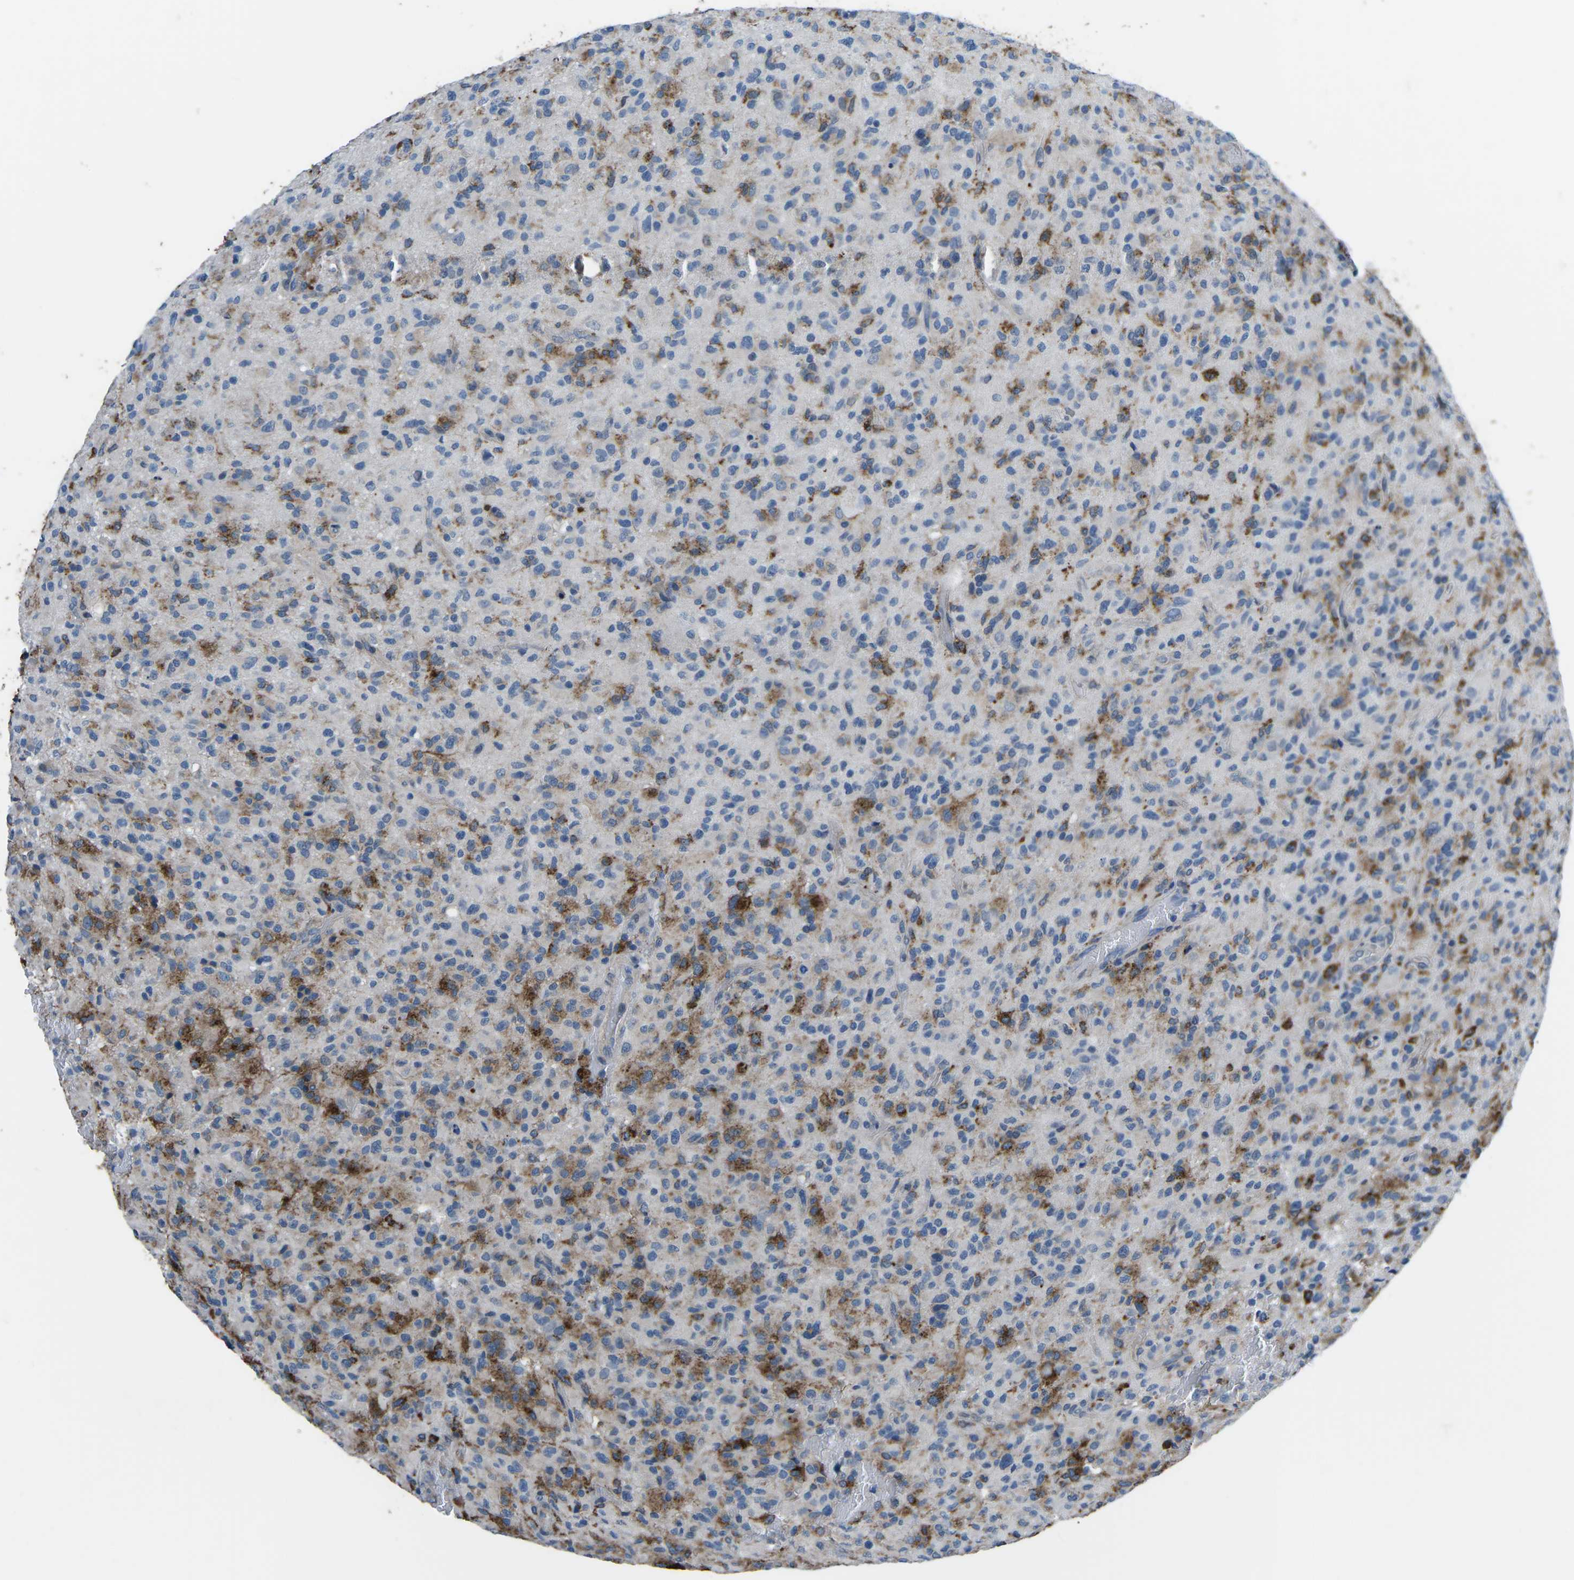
{"staining": {"intensity": "moderate", "quantity": "<25%", "location": "cytoplasmic/membranous"}, "tissue": "glioma", "cell_type": "Tumor cells", "image_type": "cancer", "snomed": [{"axis": "morphology", "description": "Glioma, malignant, High grade"}, {"axis": "topography", "description": "Brain"}], "caption": "Human malignant high-grade glioma stained with a protein marker shows moderate staining in tumor cells.", "gene": "PTPN1", "patient": {"sex": "male", "age": 71}}